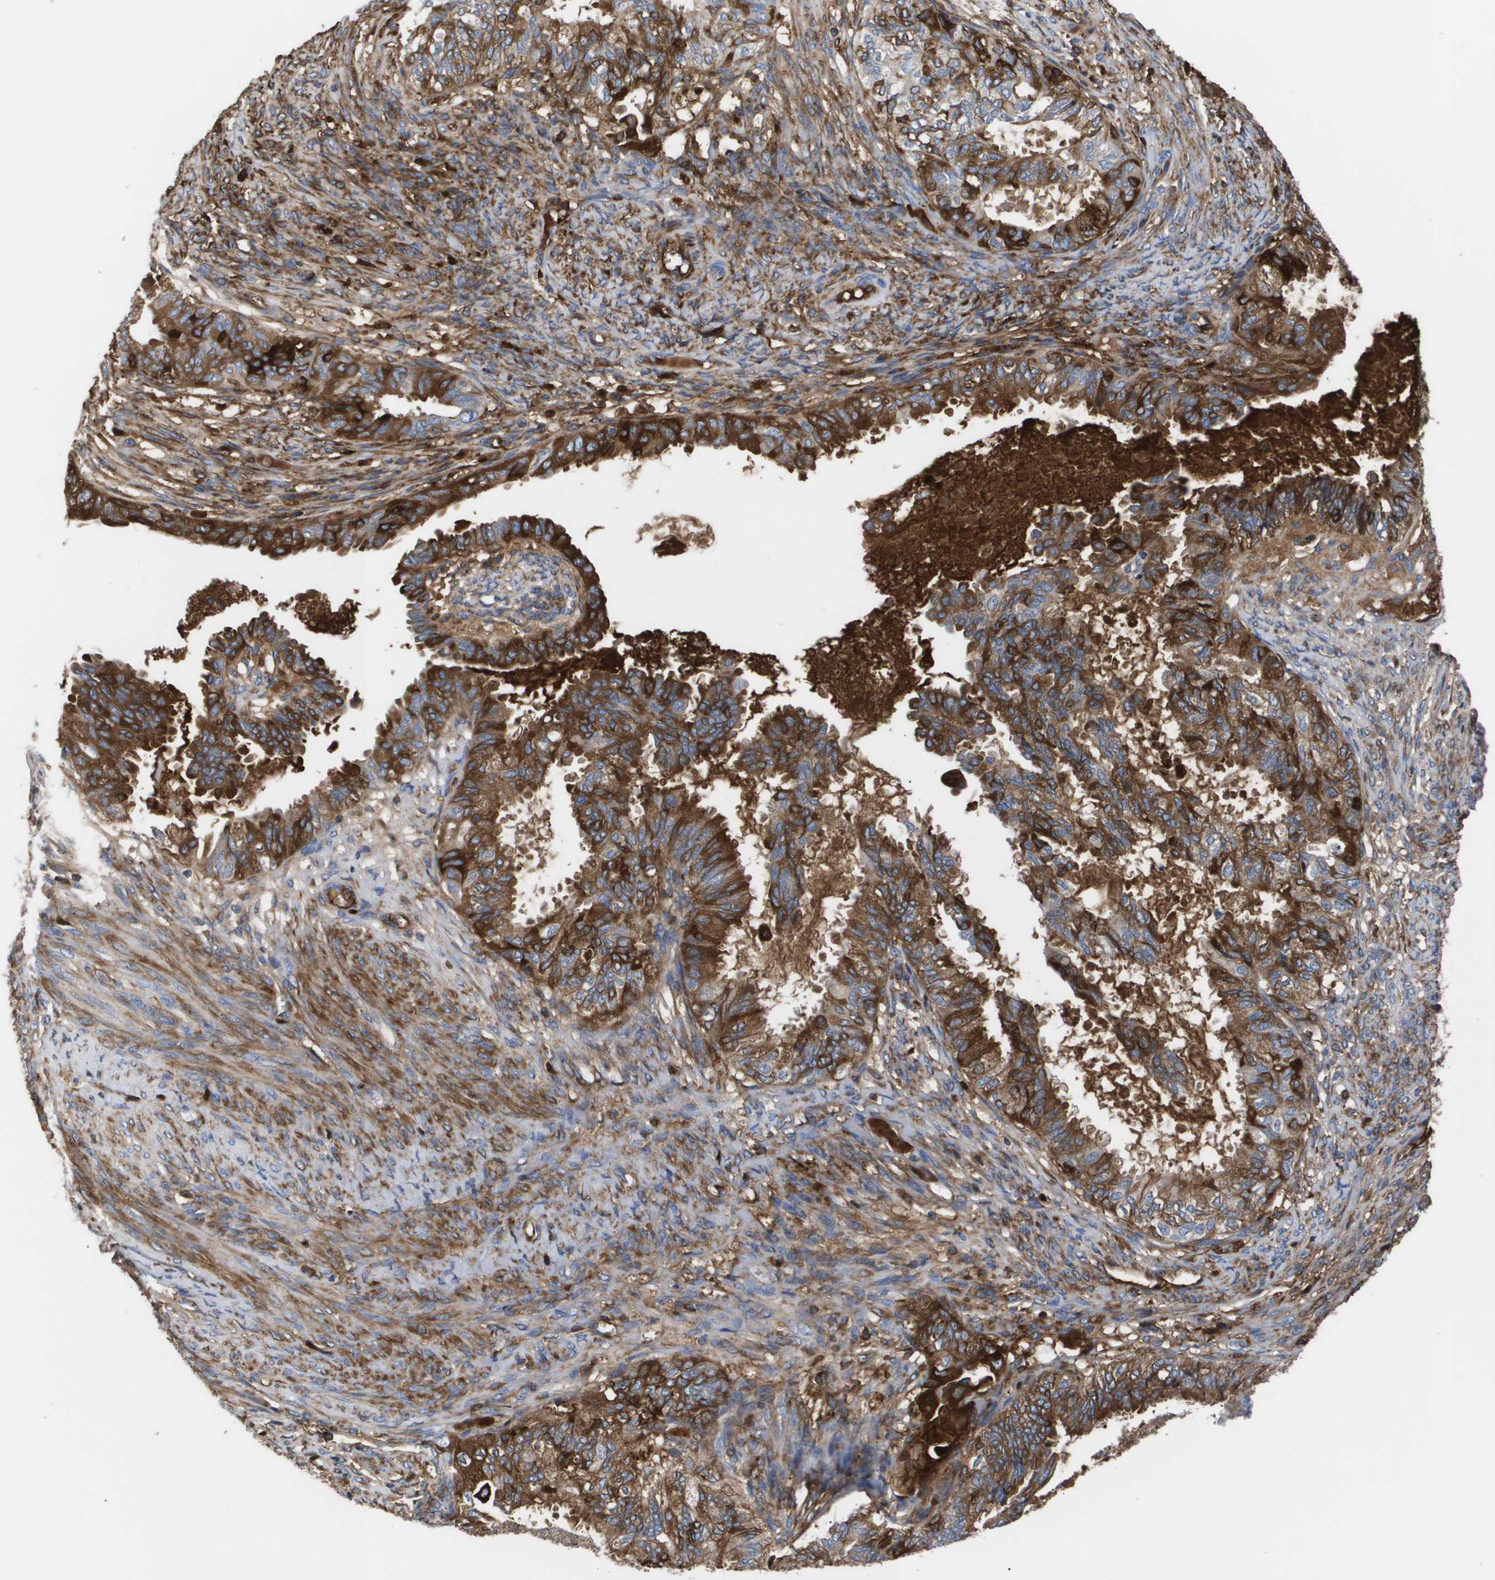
{"staining": {"intensity": "strong", "quantity": ">75%", "location": "cytoplasmic/membranous"}, "tissue": "cervical cancer", "cell_type": "Tumor cells", "image_type": "cancer", "snomed": [{"axis": "morphology", "description": "Normal tissue, NOS"}, {"axis": "morphology", "description": "Adenocarcinoma, NOS"}, {"axis": "topography", "description": "Cervix"}, {"axis": "topography", "description": "Endometrium"}], "caption": "Immunohistochemical staining of cervical cancer reveals high levels of strong cytoplasmic/membranous protein expression in approximately >75% of tumor cells.", "gene": "SERPINA6", "patient": {"sex": "female", "age": 86}}